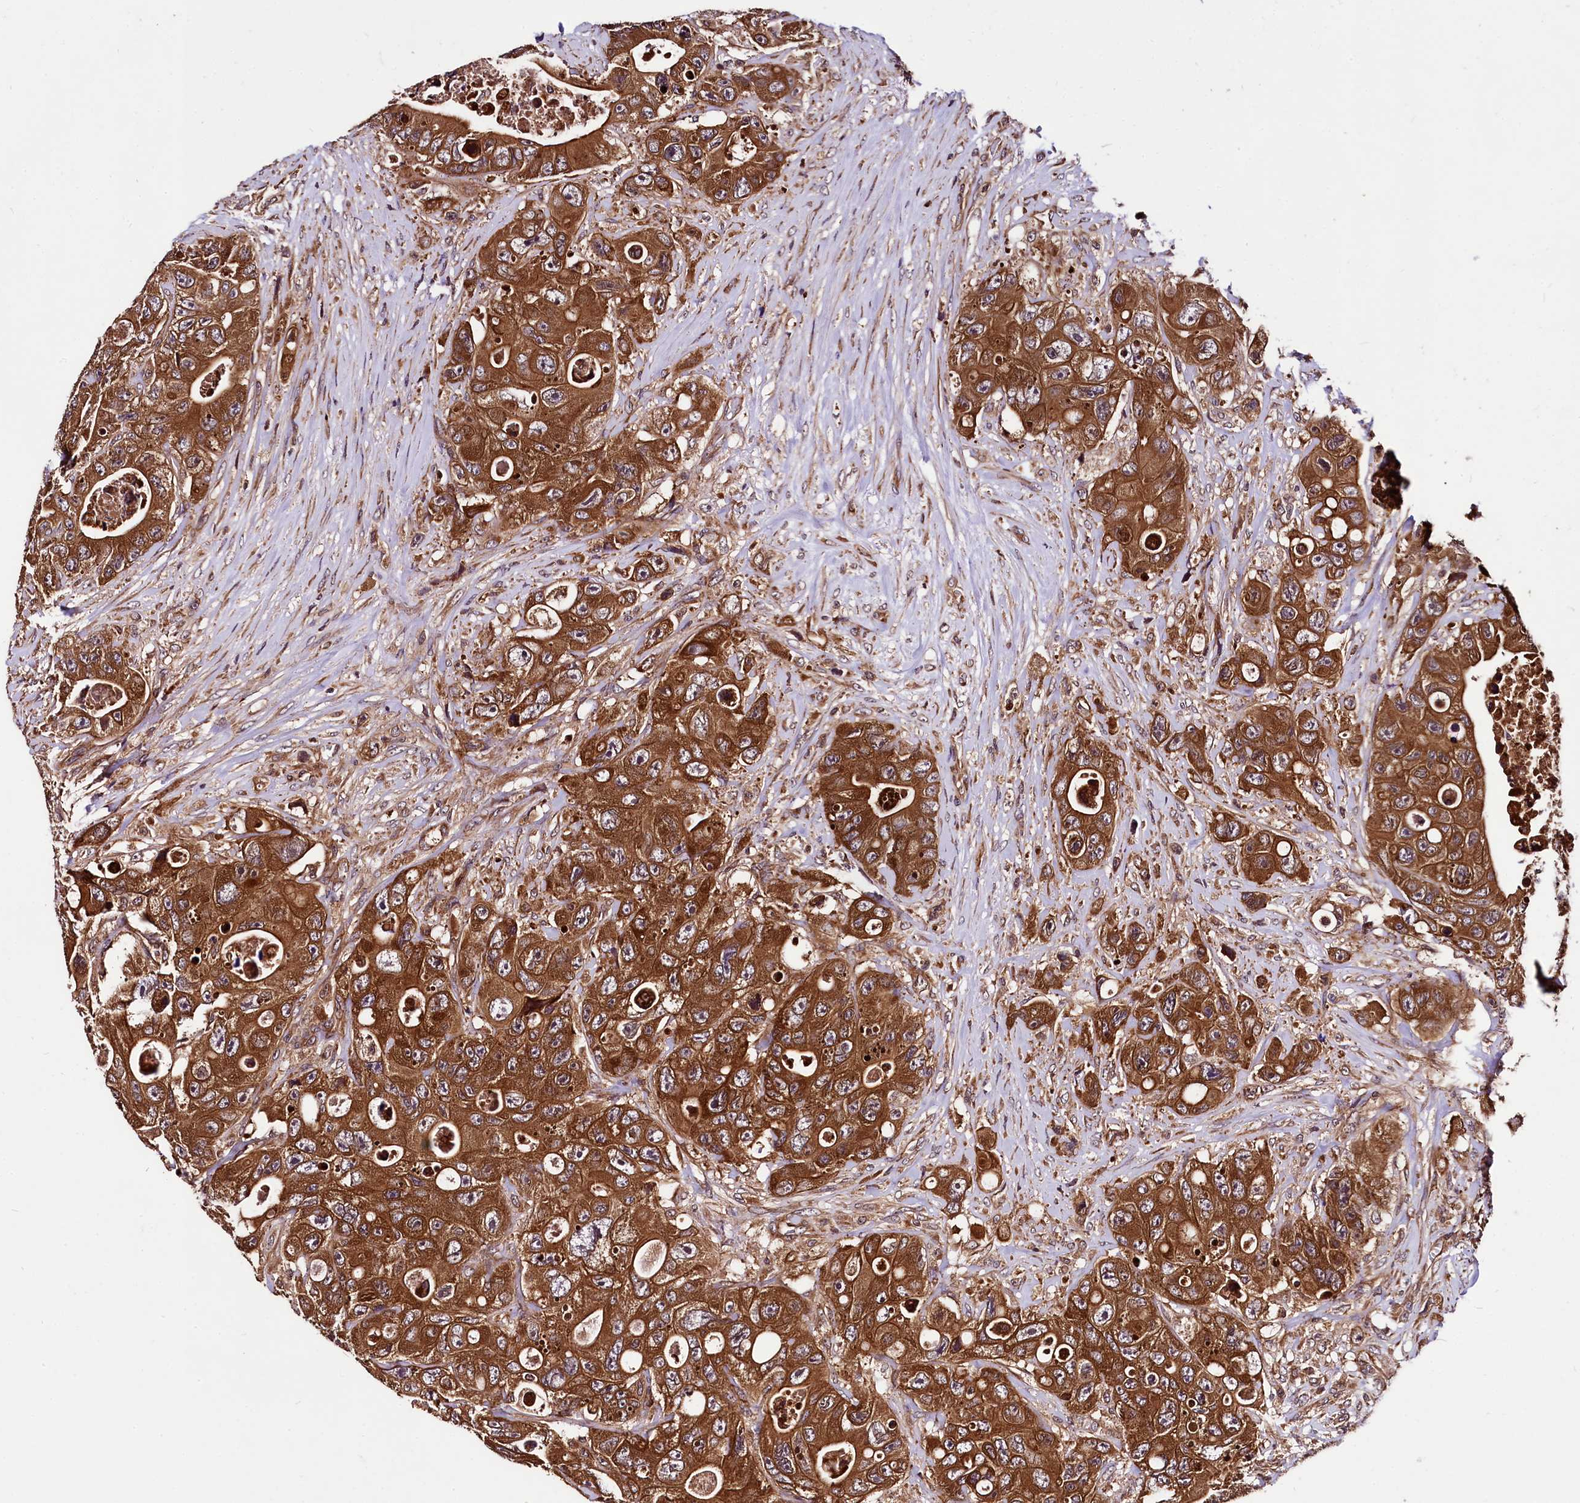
{"staining": {"intensity": "strong", "quantity": ">75%", "location": "cytoplasmic/membranous"}, "tissue": "colorectal cancer", "cell_type": "Tumor cells", "image_type": "cancer", "snomed": [{"axis": "morphology", "description": "Adenocarcinoma, NOS"}, {"axis": "topography", "description": "Colon"}], "caption": "A brown stain shows strong cytoplasmic/membranous positivity of a protein in human adenocarcinoma (colorectal) tumor cells.", "gene": "LRSAM1", "patient": {"sex": "female", "age": 46}}